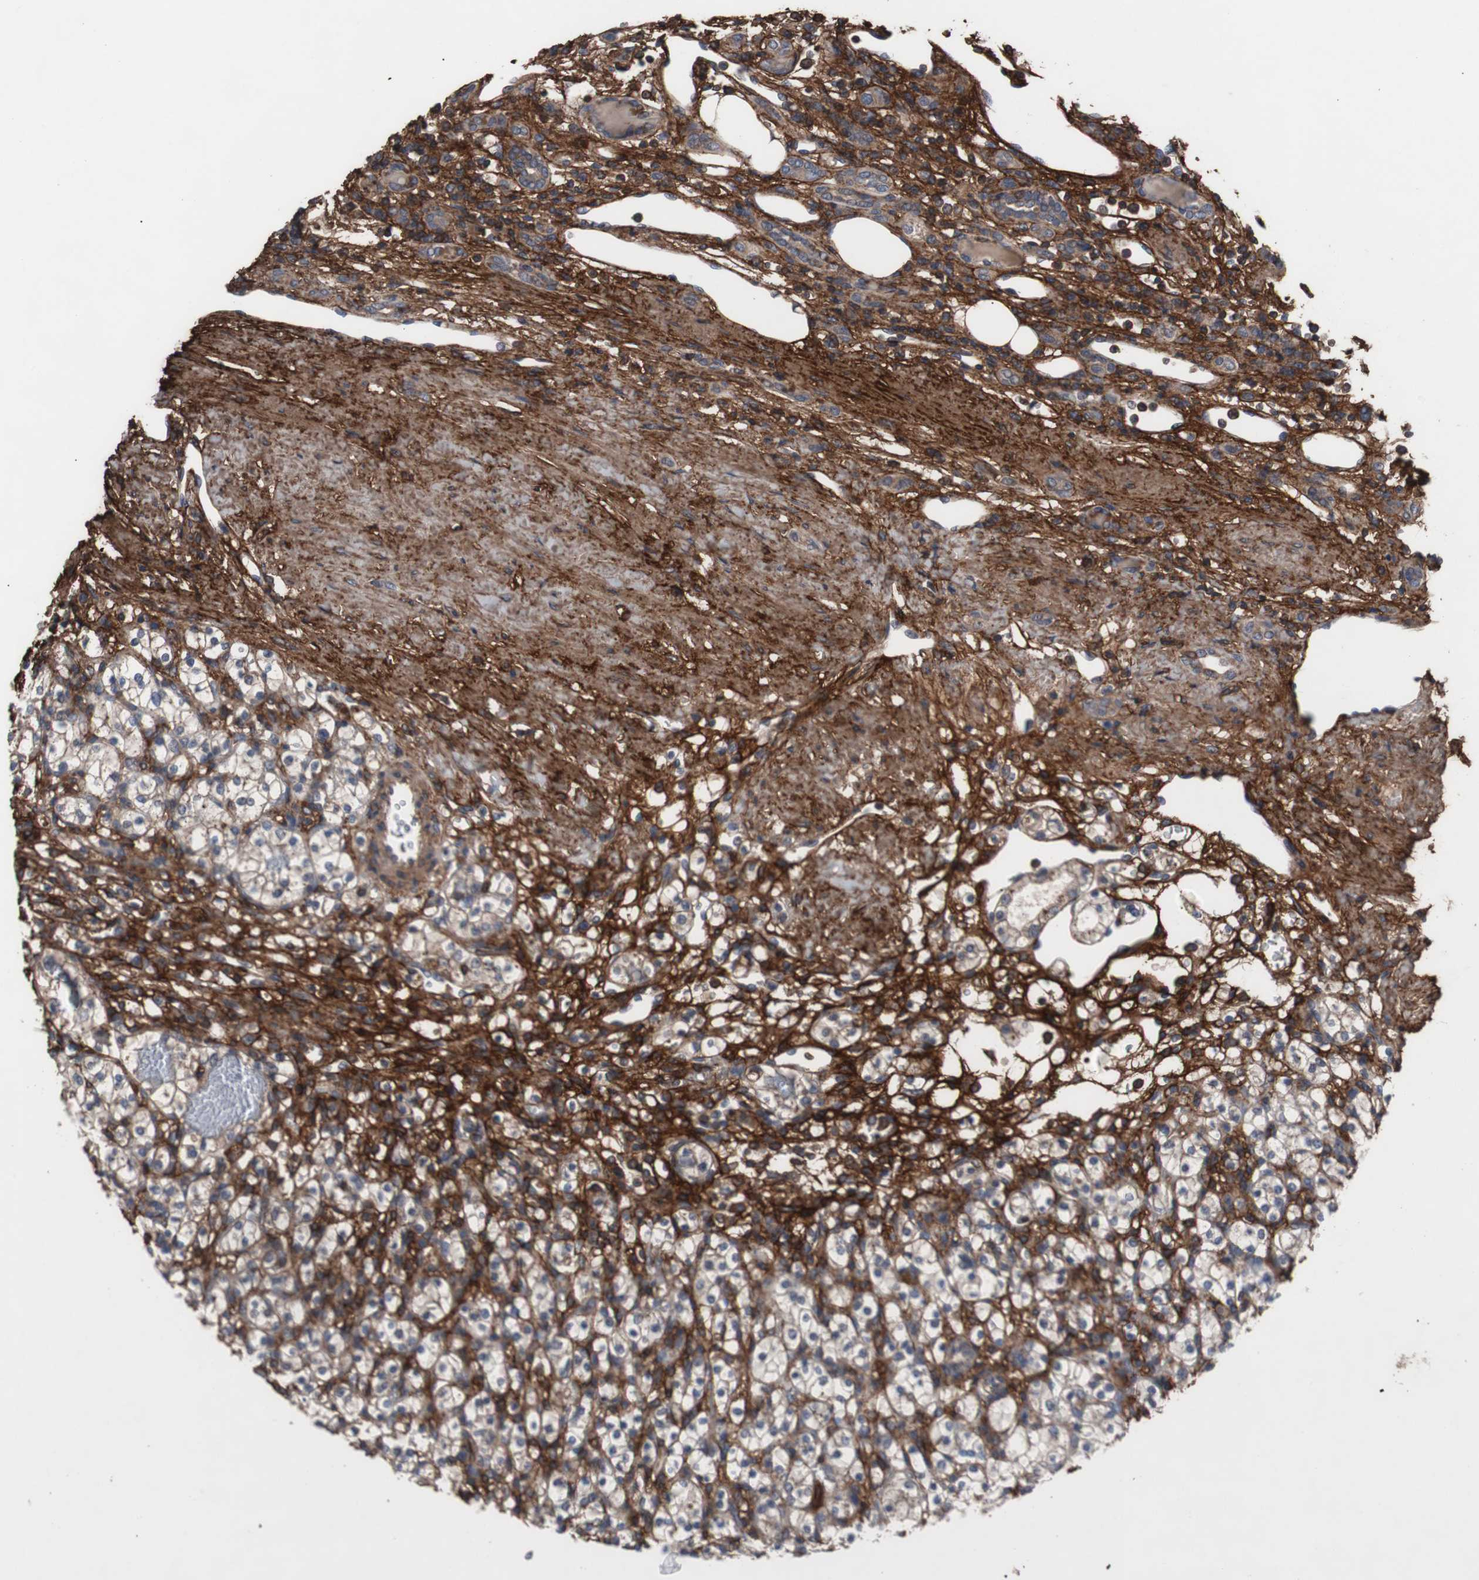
{"staining": {"intensity": "negative", "quantity": "none", "location": "none"}, "tissue": "renal cancer", "cell_type": "Tumor cells", "image_type": "cancer", "snomed": [{"axis": "morphology", "description": "Normal tissue, NOS"}, {"axis": "morphology", "description": "Adenocarcinoma, NOS"}, {"axis": "topography", "description": "Kidney"}], "caption": "Adenocarcinoma (renal) stained for a protein using immunohistochemistry reveals no staining tumor cells.", "gene": "COL6A2", "patient": {"sex": "female", "age": 55}}